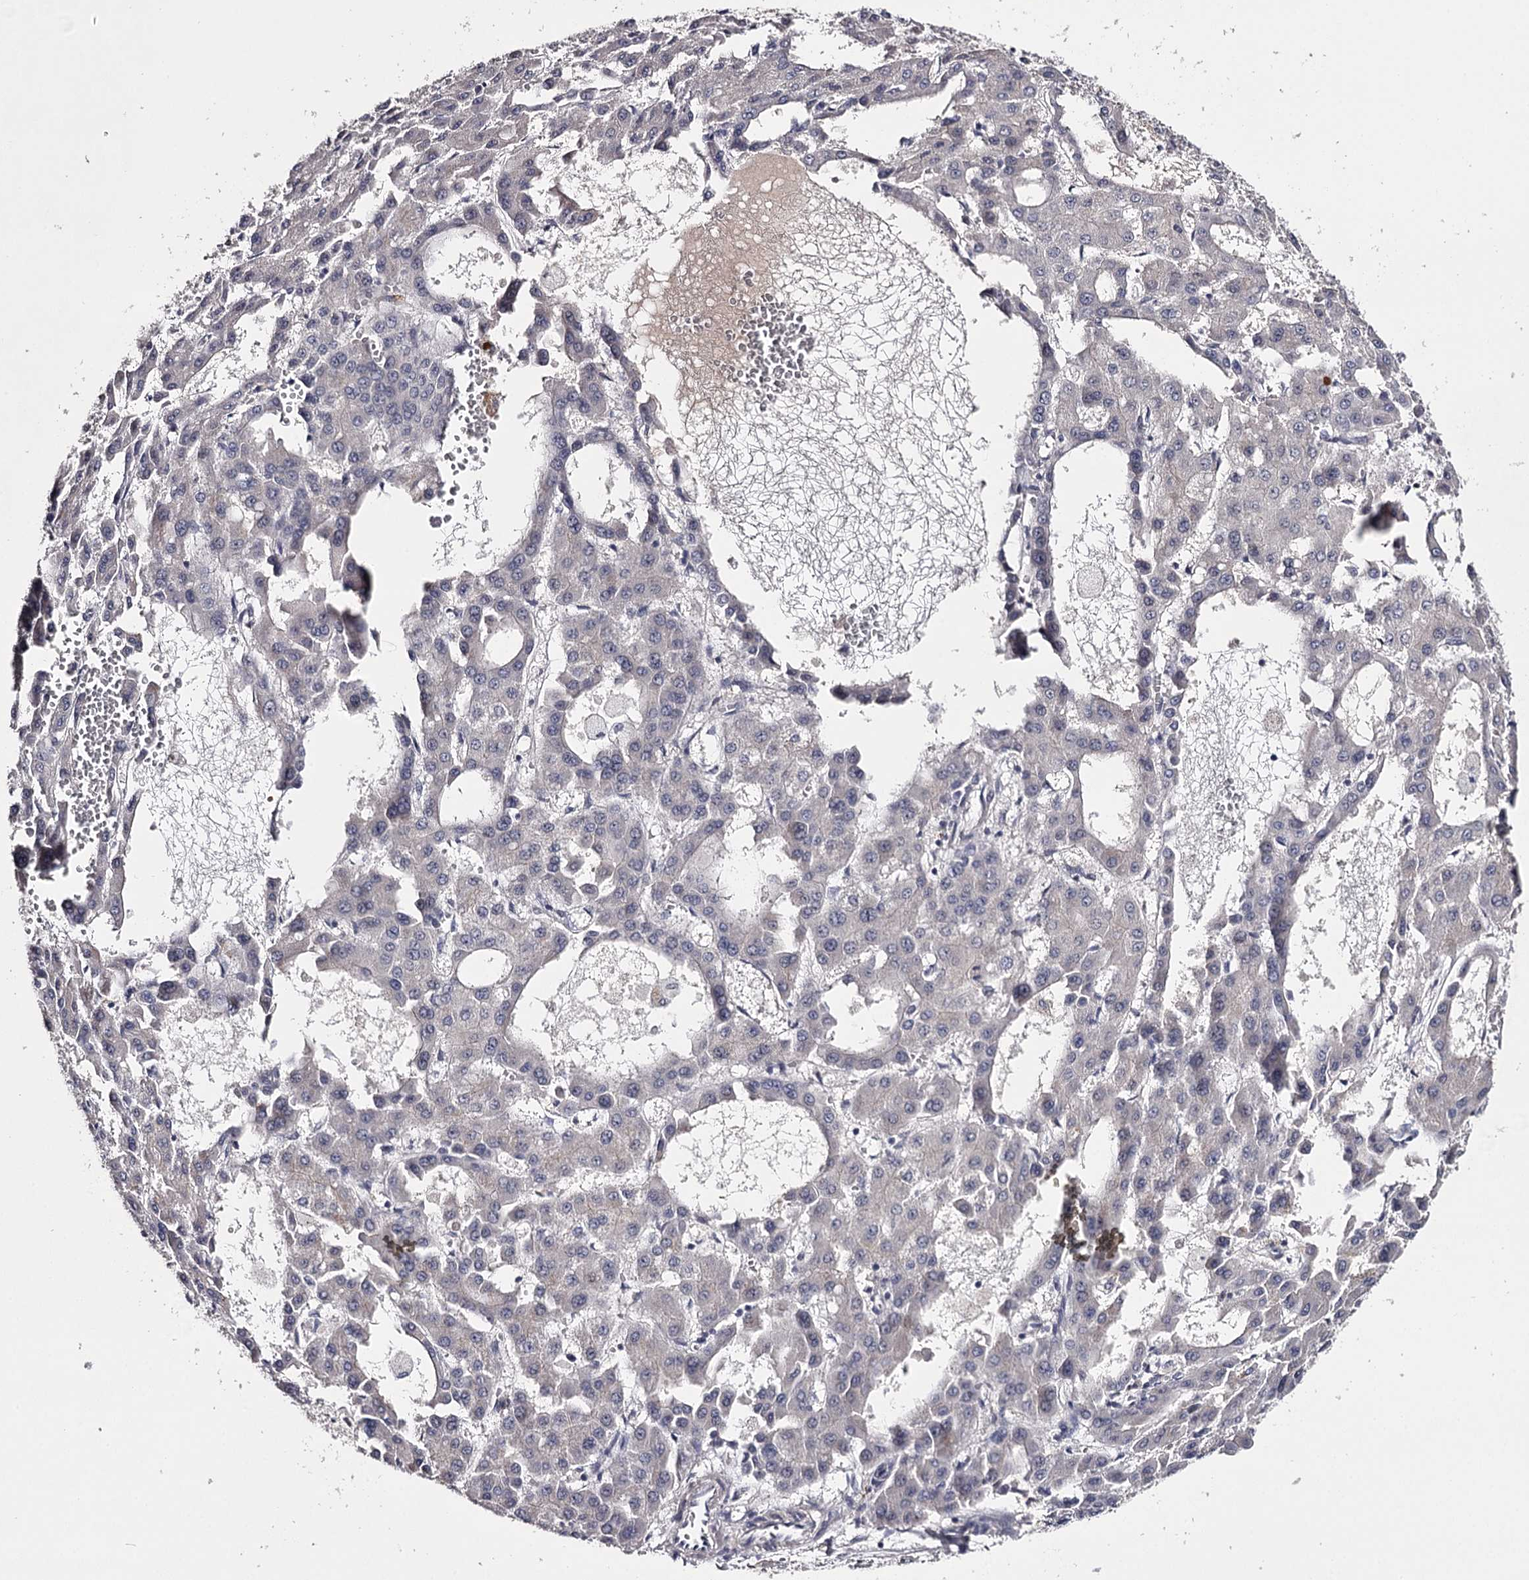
{"staining": {"intensity": "negative", "quantity": "none", "location": "none"}, "tissue": "liver cancer", "cell_type": "Tumor cells", "image_type": "cancer", "snomed": [{"axis": "morphology", "description": "Carcinoma, Hepatocellular, NOS"}, {"axis": "topography", "description": "Liver"}], "caption": "This is an IHC image of human liver cancer (hepatocellular carcinoma). There is no positivity in tumor cells.", "gene": "FDXACB1", "patient": {"sex": "male", "age": 47}}